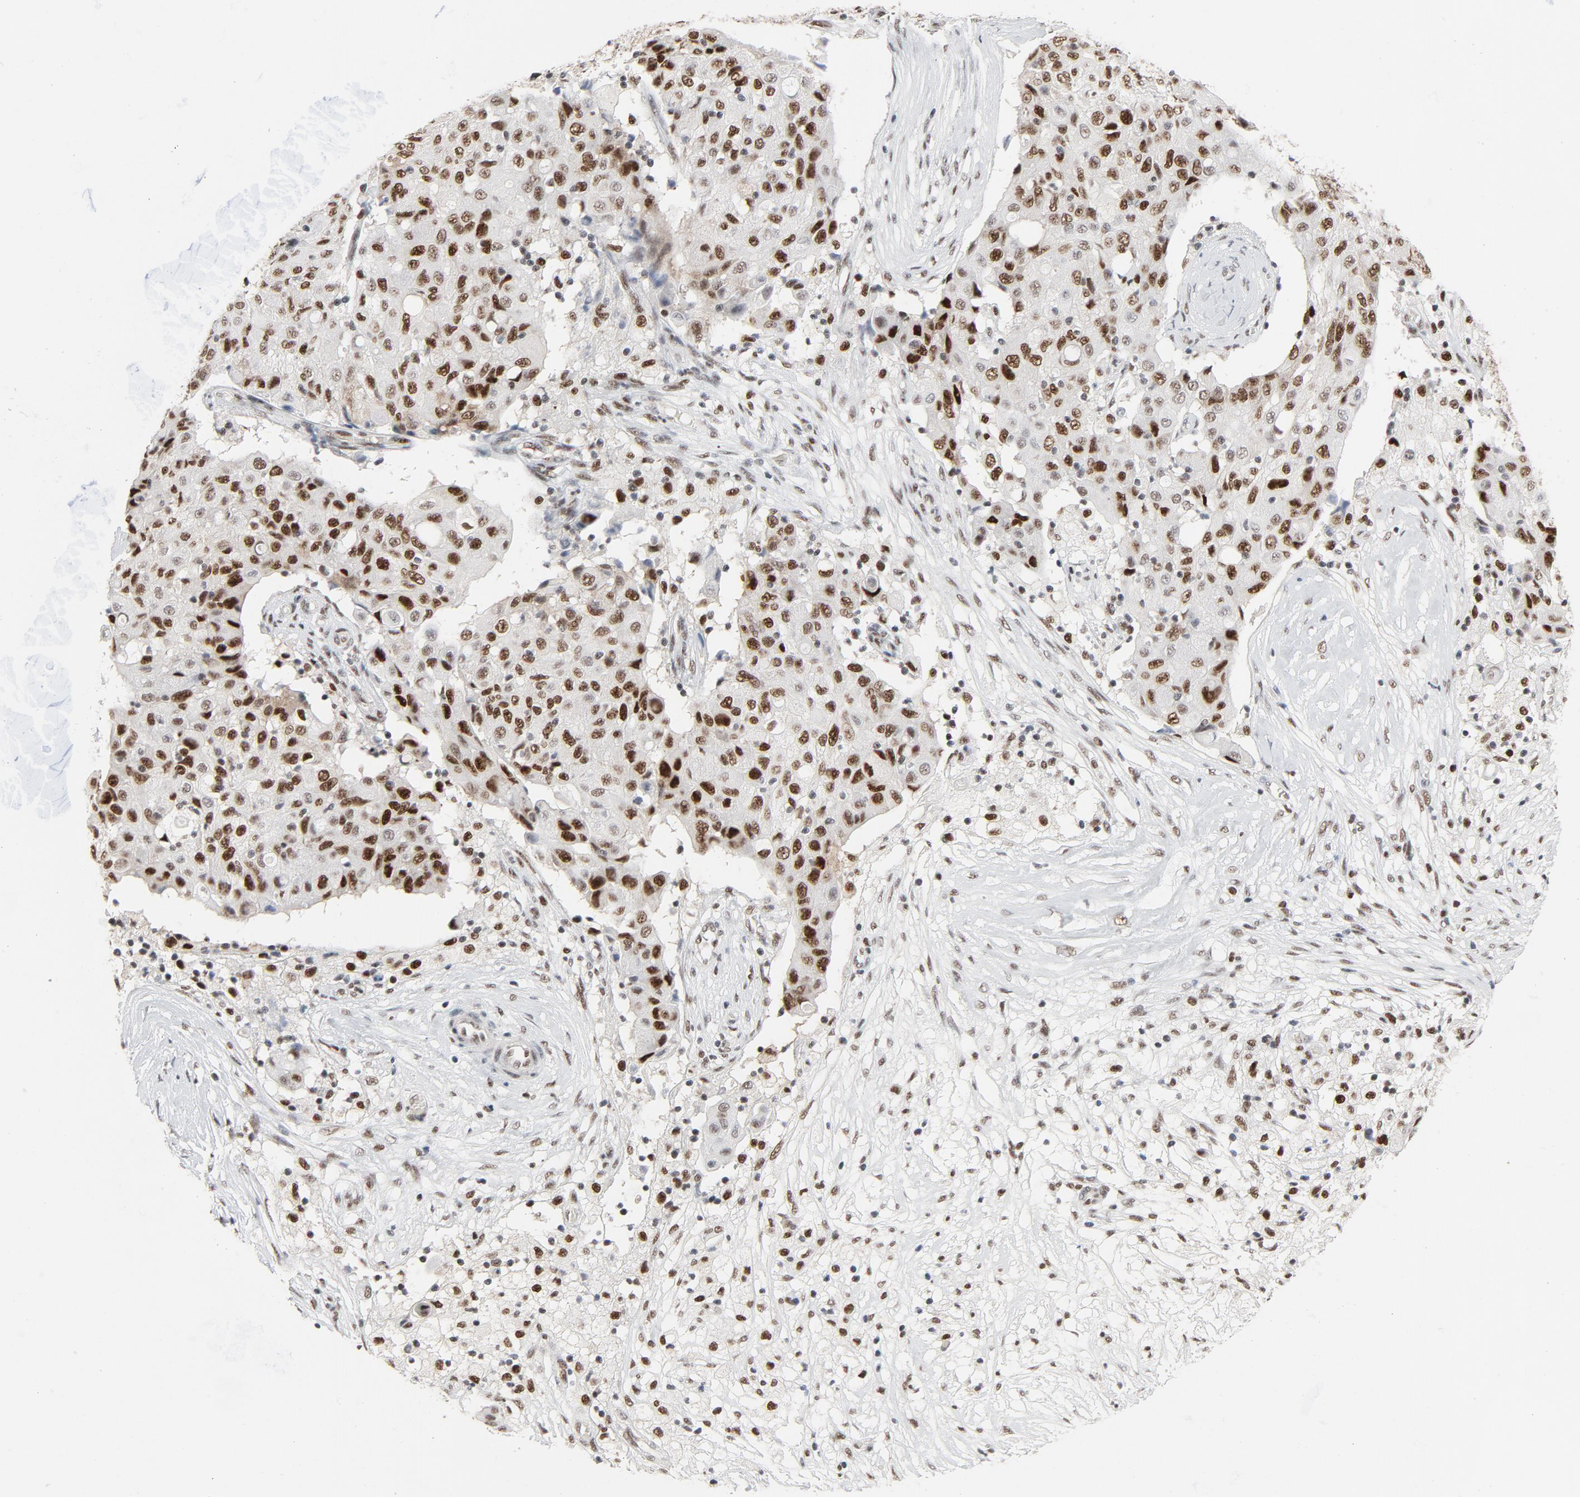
{"staining": {"intensity": "strong", "quantity": ">75%", "location": "nuclear"}, "tissue": "ovarian cancer", "cell_type": "Tumor cells", "image_type": "cancer", "snomed": [{"axis": "morphology", "description": "Carcinoma, endometroid"}, {"axis": "topography", "description": "Ovary"}], "caption": "The immunohistochemical stain shows strong nuclear expression in tumor cells of endometroid carcinoma (ovarian) tissue.", "gene": "JMJD6", "patient": {"sex": "female", "age": 42}}